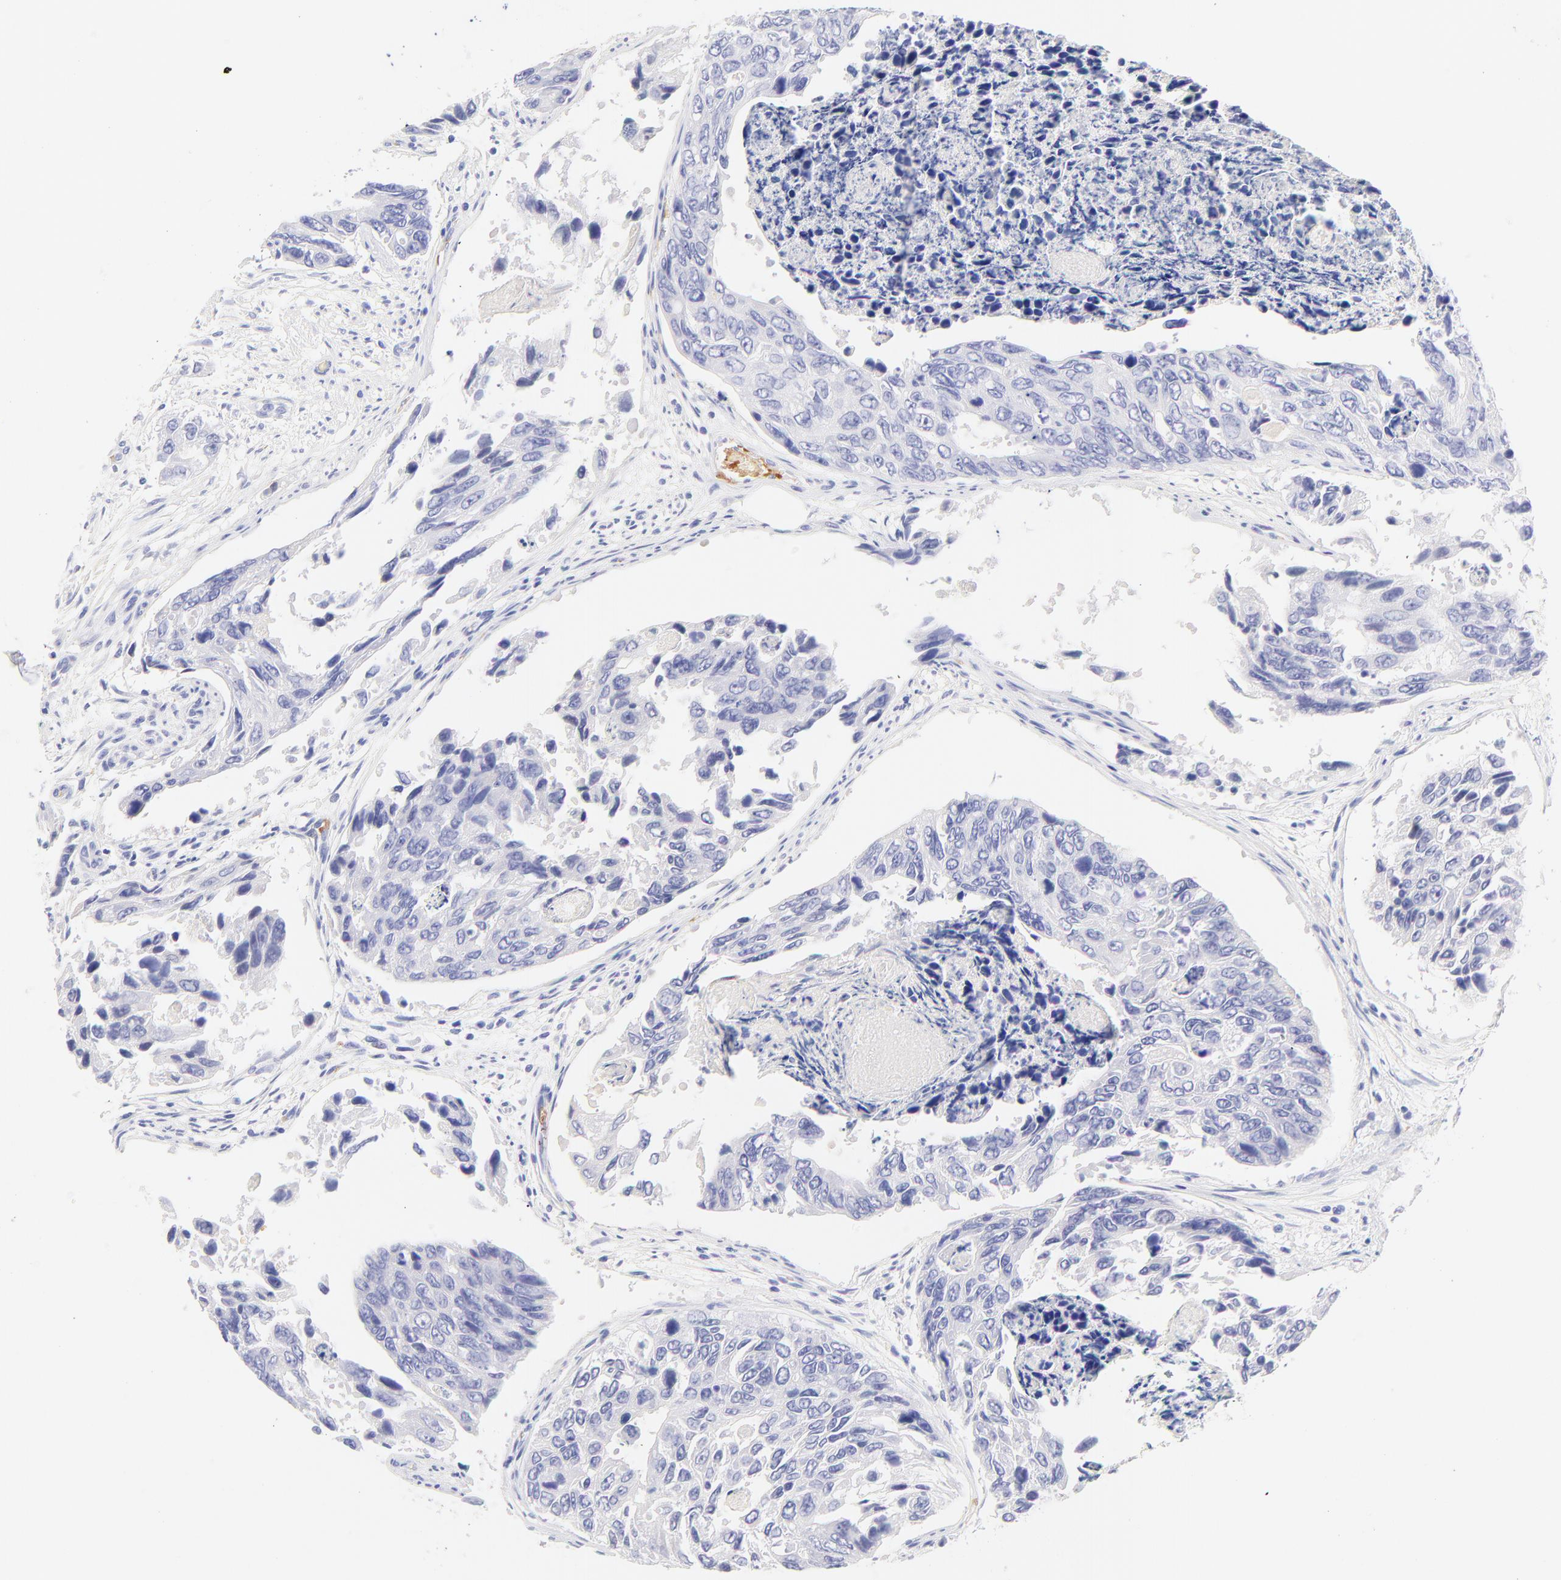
{"staining": {"intensity": "negative", "quantity": "none", "location": "none"}, "tissue": "colorectal cancer", "cell_type": "Tumor cells", "image_type": "cancer", "snomed": [{"axis": "morphology", "description": "Adenocarcinoma, NOS"}, {"axis": "topography", "description": "Colon"}], "caption": "Micrograph shows no protein staining in tumor cells of colorectal cancer tissue. (Stains: DAB immunohistochemistry (IHC) with hematoxylin counter stain, Microscopy: brightfield microscopy at high magnification).", "gene": "FRMPD3", "patient": {"sex": "female", "age": 86}}